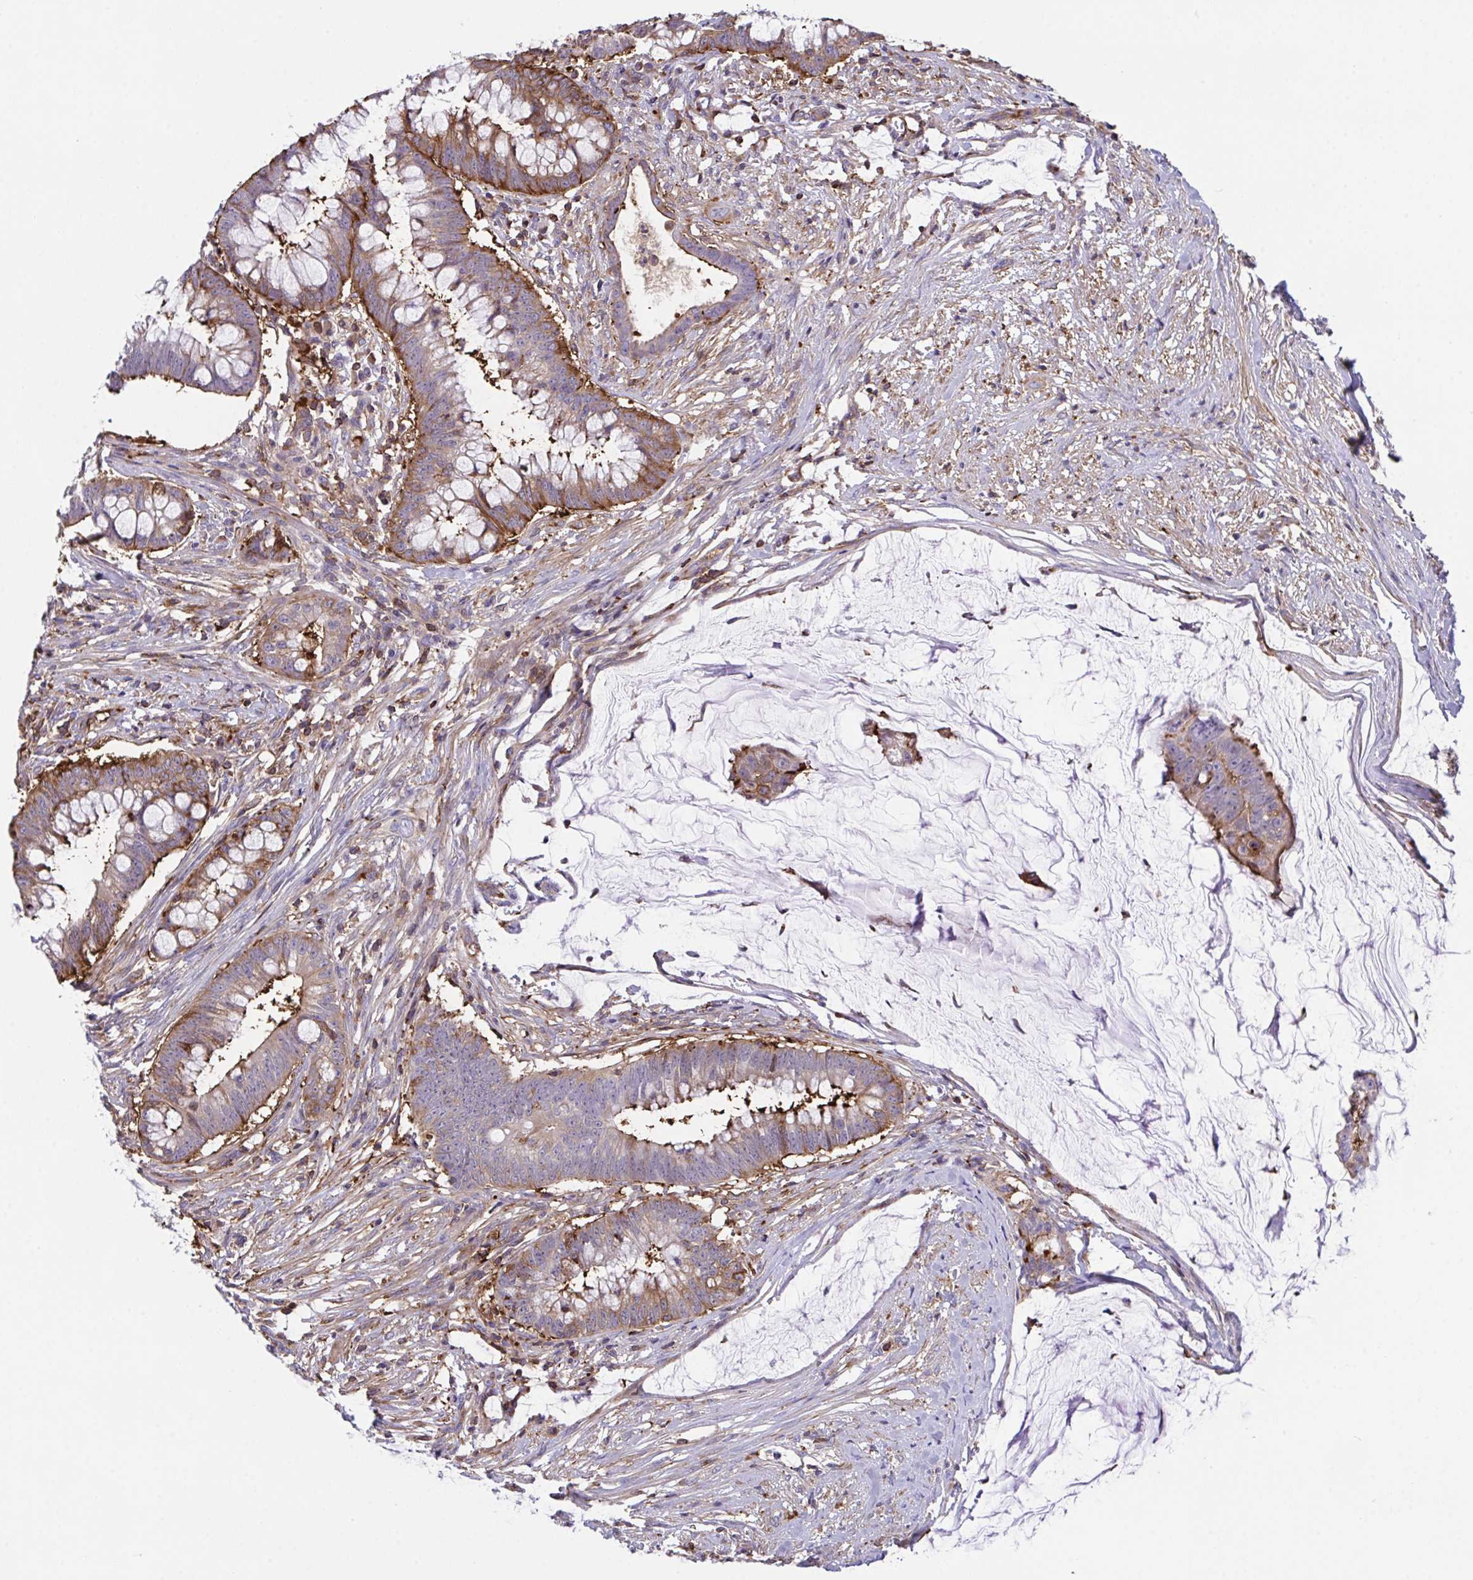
{"staining": {"intensity": "strong", "quantity": "25%-75%", "location": "cytoplasmic/membranous"}, "tissue": "colorectal cancer", "cell_type": "Tumor cells", "image_type": "cancer", "snomed": [{"axis": "morphology", "description": "Adenocarcinoma, NOS"}, {"axis": "topography", "description": "Colon"}], "caption": "IHC micrograph of neoplastic tissue: human colorectal cancer stained using IHC displays high levels of strong protein expression localized specifically in the cytoplasmic/membranous of tumor cells, appearing as a cytoplasmic/membranous brown color.", "gene": "PPIH", "patient": {"sex": "male", "age": 62}}